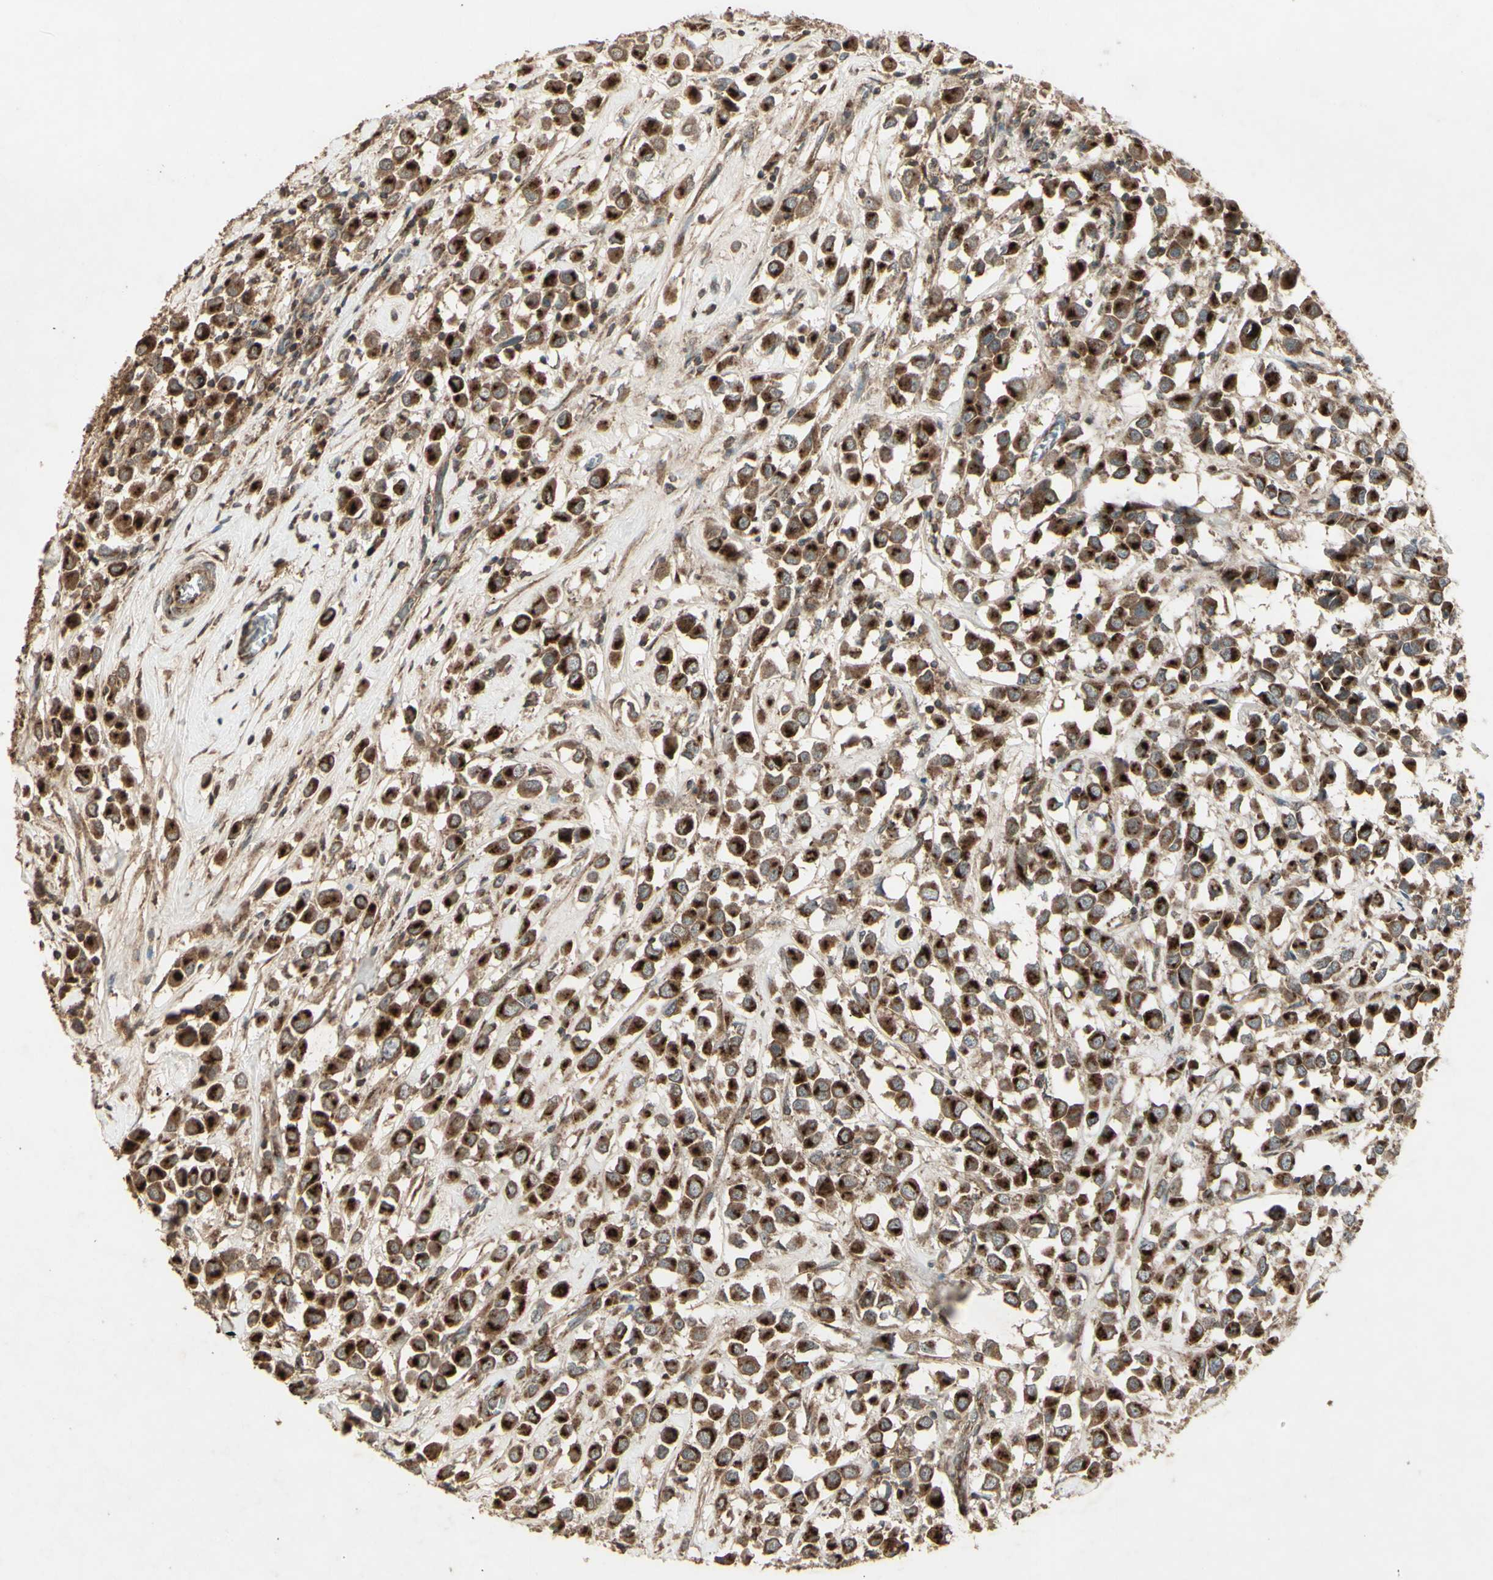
{"staining": {"intensity": "strong", "quantity": ">75%", "location": "cytoplasmic/membranous"}, "tissue": "breast cancer", "cell_type": "Tumor cells", "image_type": "cancer", "snomed": [{"axis": "morphology", "description": "Duct carcinoma"}, {"axis": "topography", "description": "Breast"}], "caption": "Breast infiltrating ductal carcinoma stained with DAB immunohistochemistry displays high levels of strong cytoplasmic/membranous positivity in about >75% of tumor cells. The protein of interest is stained brown, and the nuclei are stained in blue (DAB IHC with brightfield microscopy, high magnification).", "gene": "AP1G1", "patient": {"sex": "female", "age": 61}}